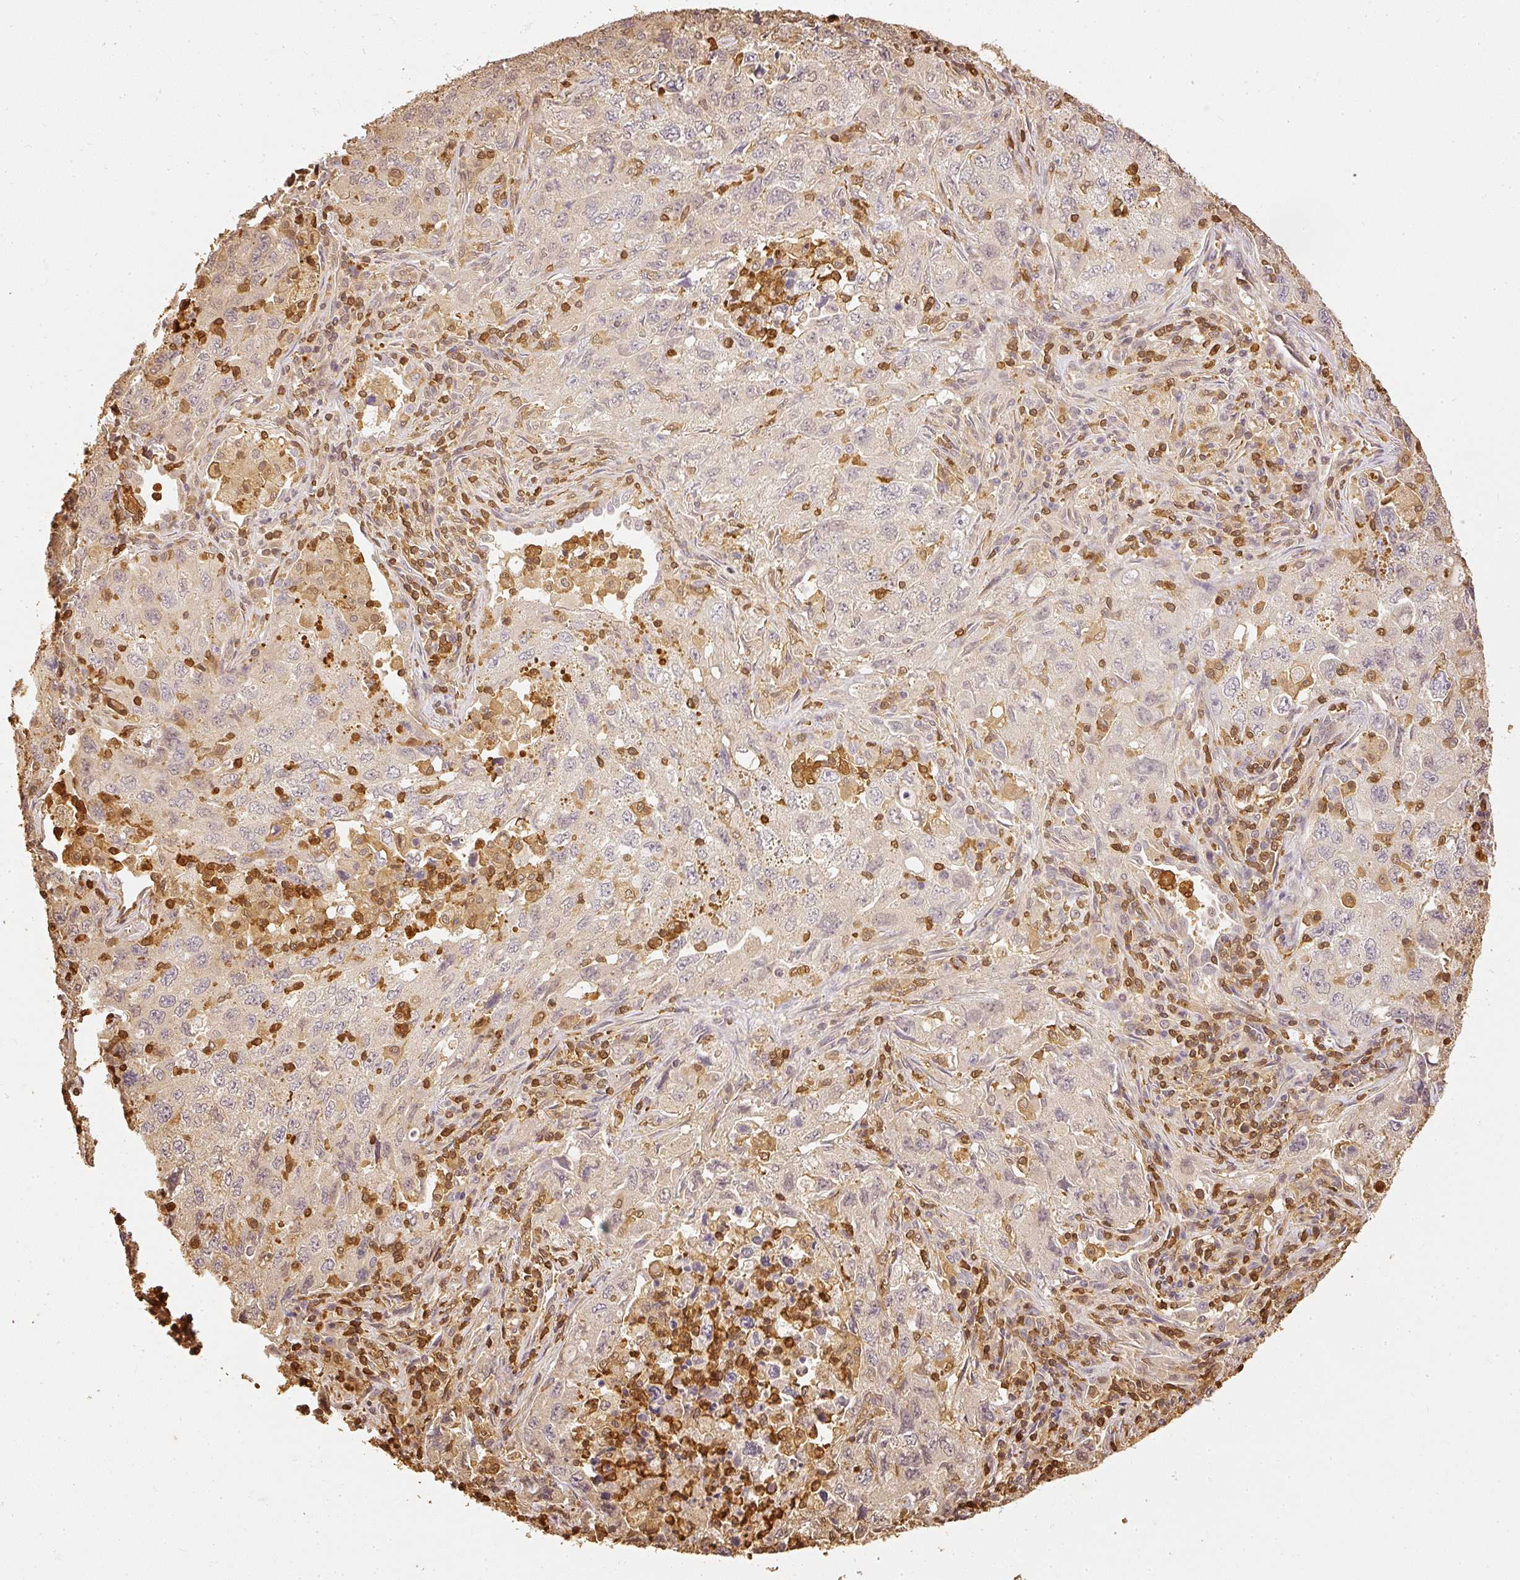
{"staining": {"intensity": "negative", "quantity": "none", "location": "none"}, "tissue": "lung cancer", "cell_type": "Tumor cells", "image_type": "cancer", "snomed": [{"axis": "morphology", "description": "Adenocarcinoma, NOS"}, {"axis": "topography", "description": "Lung"}], "caption": "The histopathology image demonstrates no significant expression in tumor cells of adenocarcinoma (lung). The staining was performed using DAB to visualize the protein expression in brown, while the nuclei were stained in blue with hematoxylin (Magnification: 20x).", "gene": "PFN1", "patient": {"sex": "female", "age": 57}}